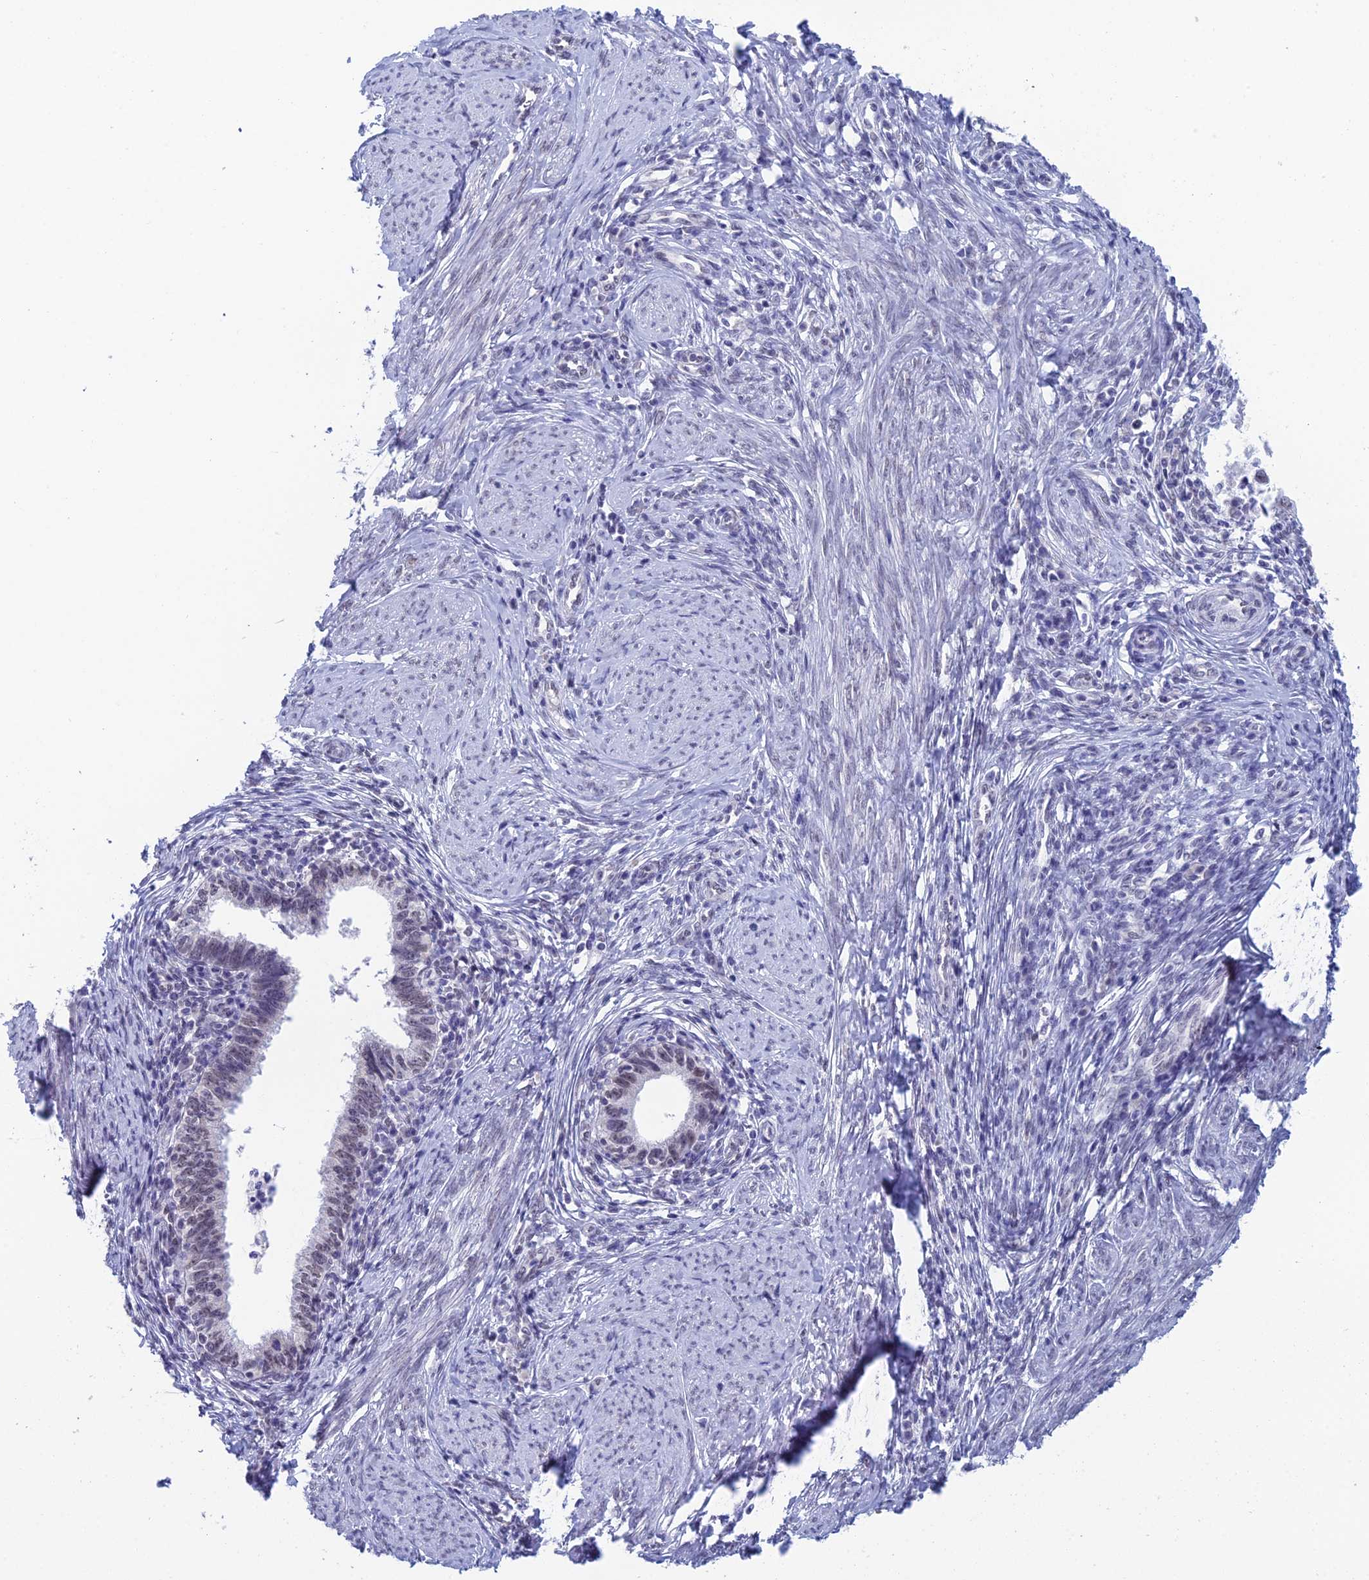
{"staining": {"intensity": "weak", "quantity": "25%-75%", "location": "nuclear"}, "tissue": "cervical cancer", "cell_type": "Tumor cells", "image_type": "cancer", "snomed": [{"axis": "morphology", "description": "Adenocarcinoma, NOS"}, {"axis": "topography", "description": "Cervix"}], "caption": "A histopathology image of cervical cancer (adenocarcinoma) stained for a protein demonstrates weak nuclear brown staining in tumor cells.", "gene": "NABP2", "patient": {"sex": "female", "age": 36}}